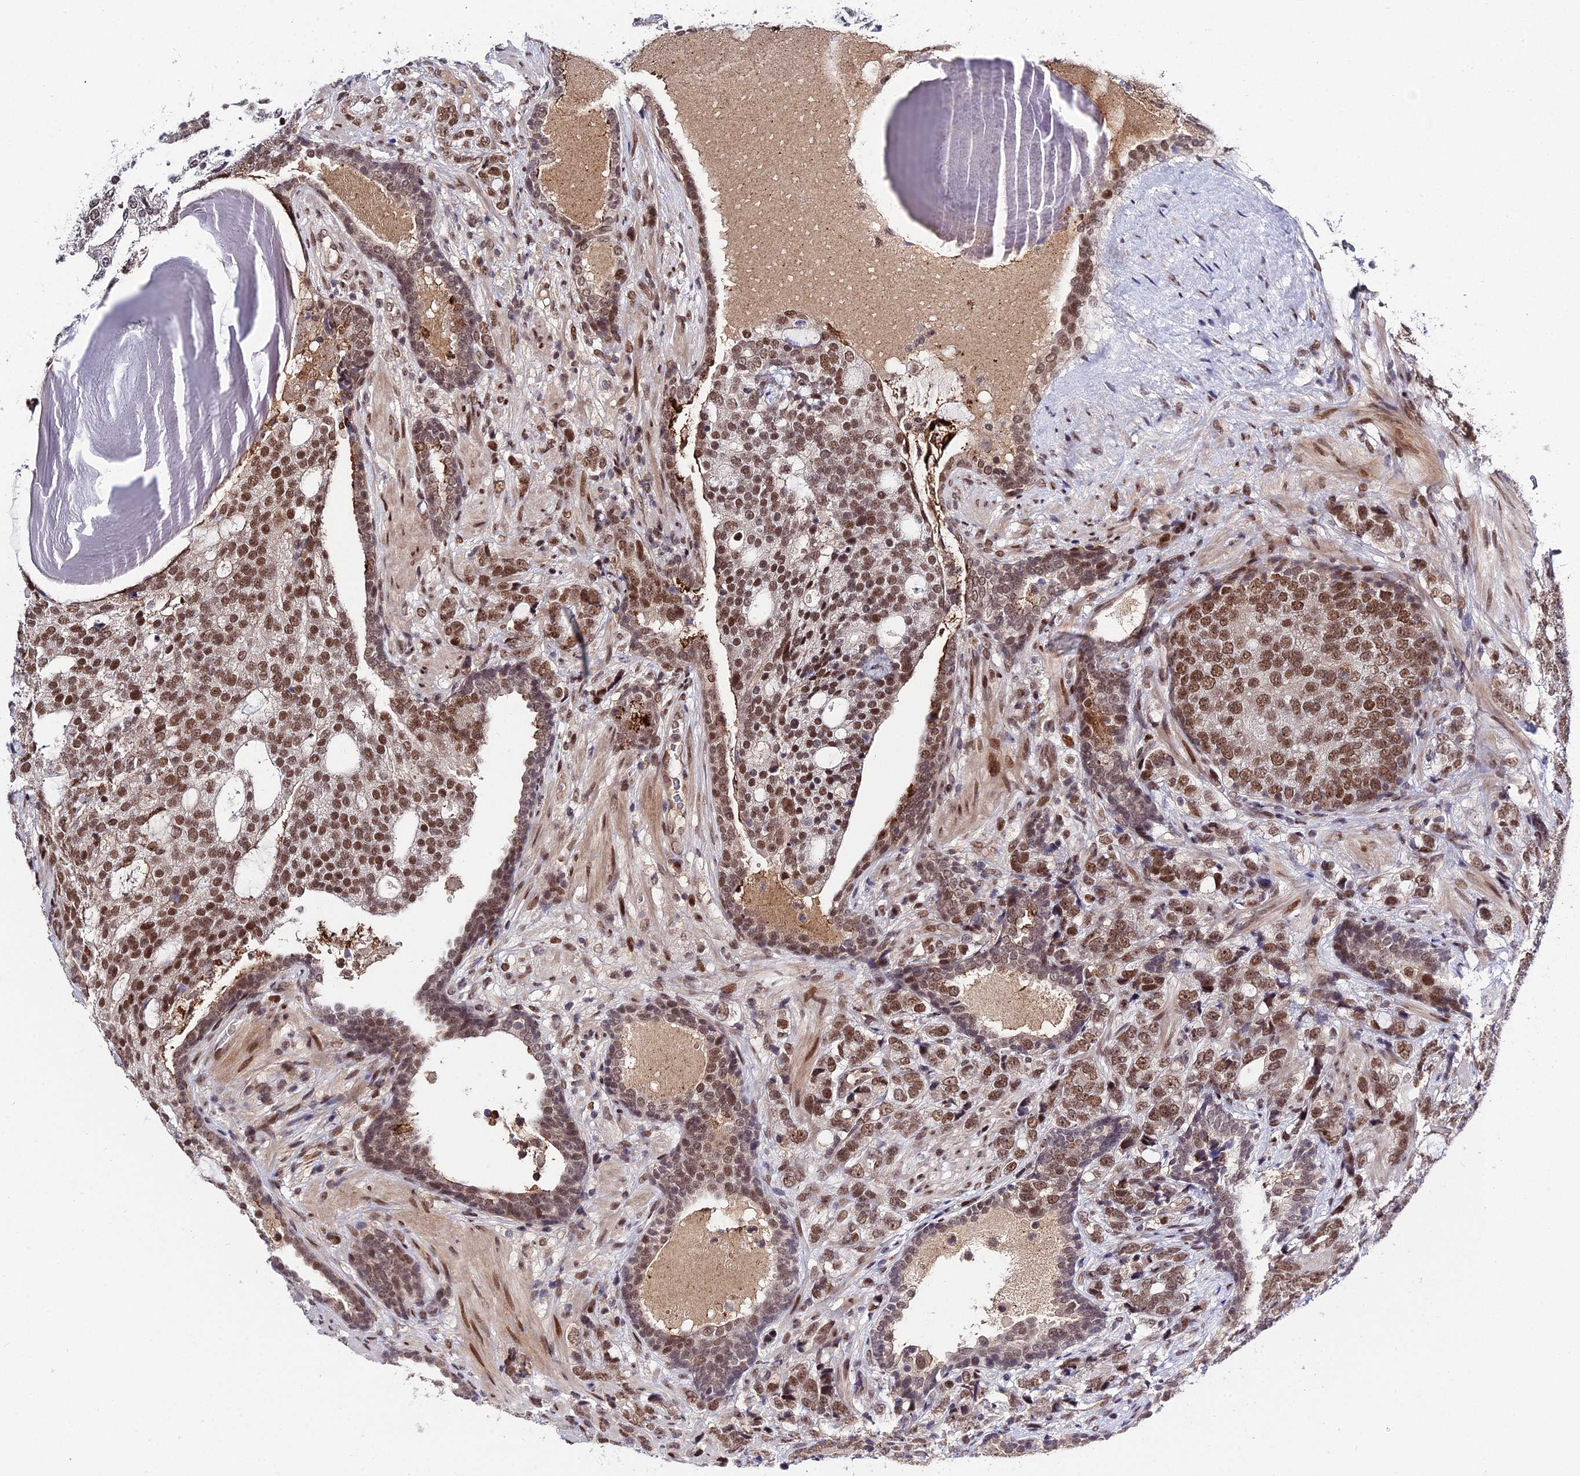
{"staining": {"intensity": "moderate", "quantity": ">75%", "location": "nuclear"}, "tissue": "prostate cancer", "cell_type": "Tumor cells", "image_type": "cancer", "snomed": [{"axis": "morphology", "description": "Adenocarcinoma, High grade"}, {"axis": "topography", "description": "Prostate"}], "caption": "Approximately >75% of tumor cells in high-grade adenocarcinoma (prostate) reveal moderate nuclear protein positivity as visualized by brown immunohistochemical staining.", "gene": "SYT15", "patient": {"sex": "male", "age": 67}}